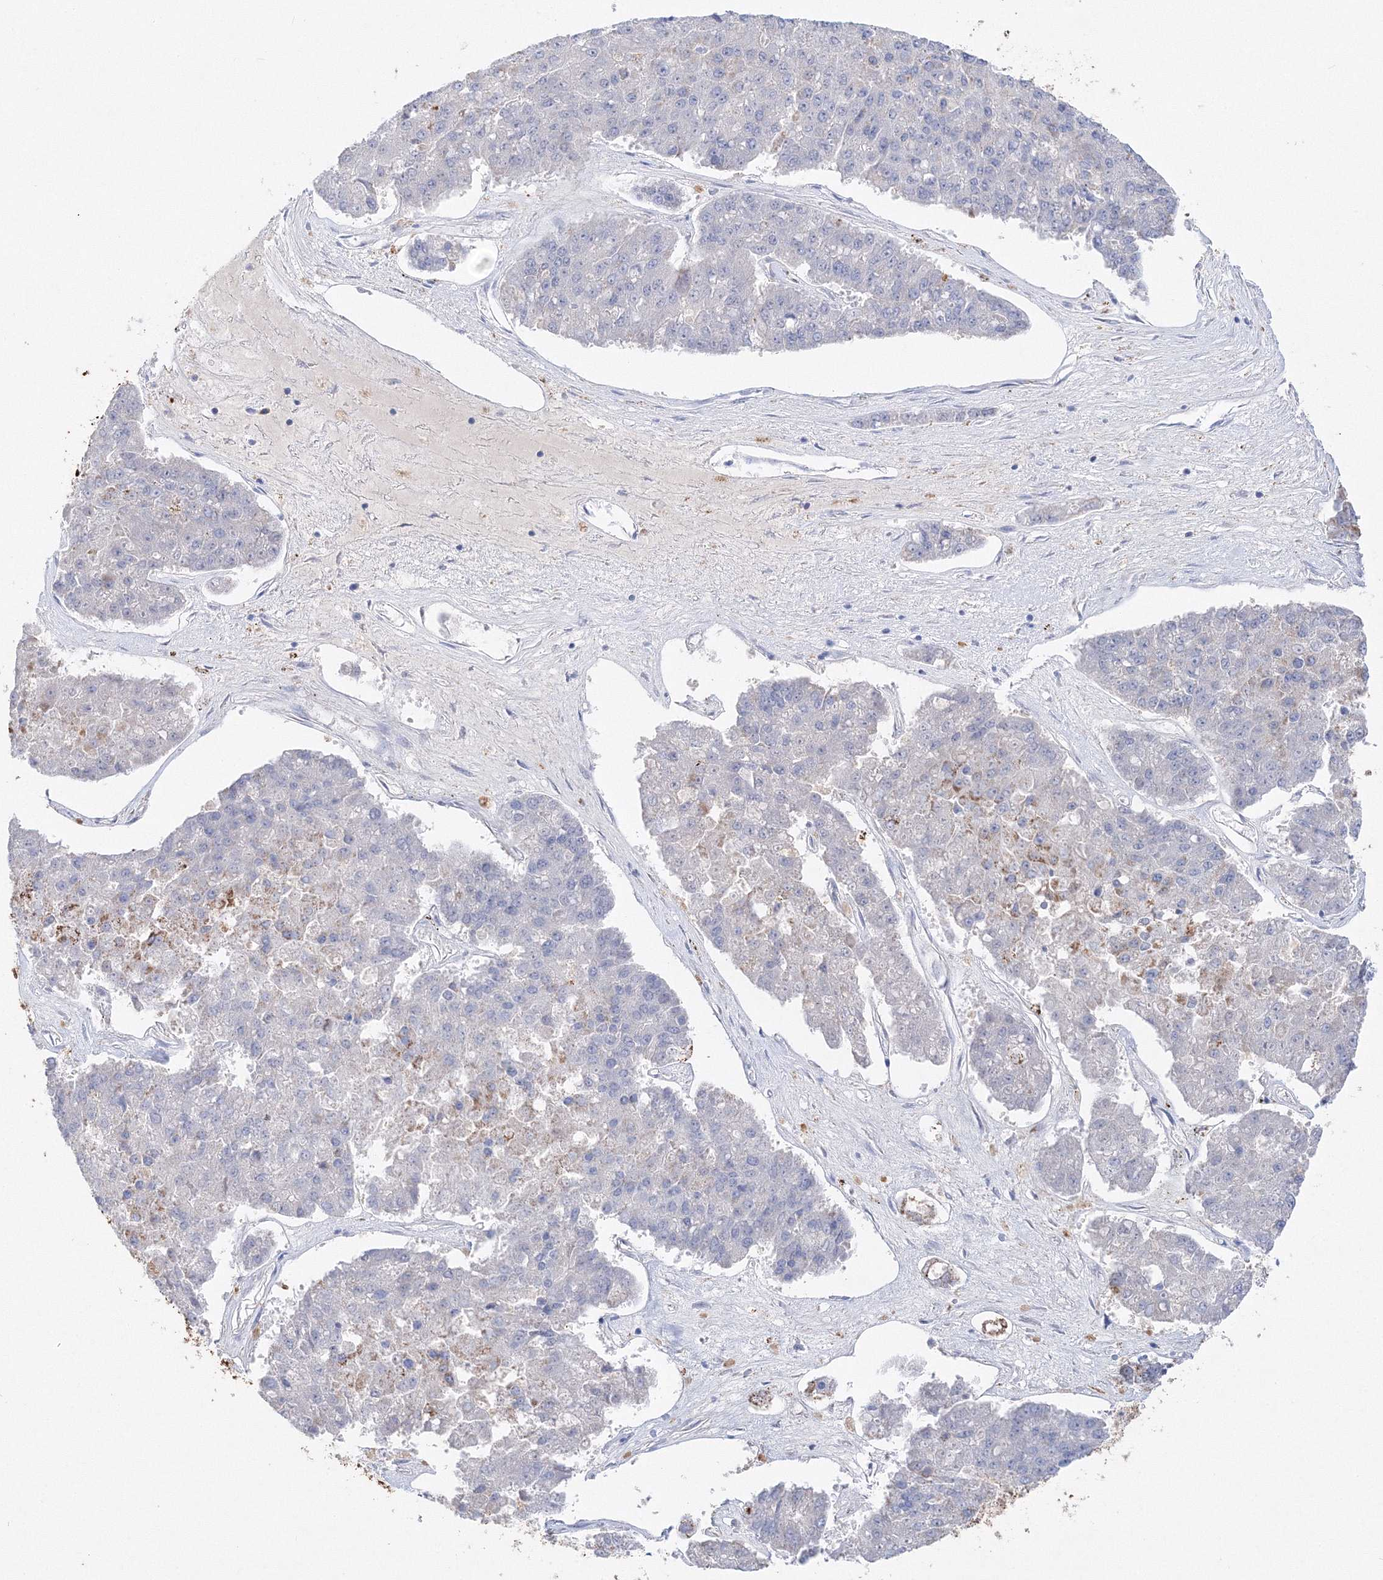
{"staining": {"intensity": "negative", "quantity": "none", "location": "none"}, "tissue": "pancreatic cancer", "cell_type": "Tumor cells", "image_type": "cancer", "snomed": [{"axis": "morphology", "description": "Adenocarcinoma, NOS"}, {"axis": "topography", "description": "Pancreas"}], "caption": "Immunohistochemical staining of pancreatic adenocarcinoma demonstrates no significant positivity in tumor cells.", "gene": "MERTK", "patient": {"sex": "male", "age": 50}}